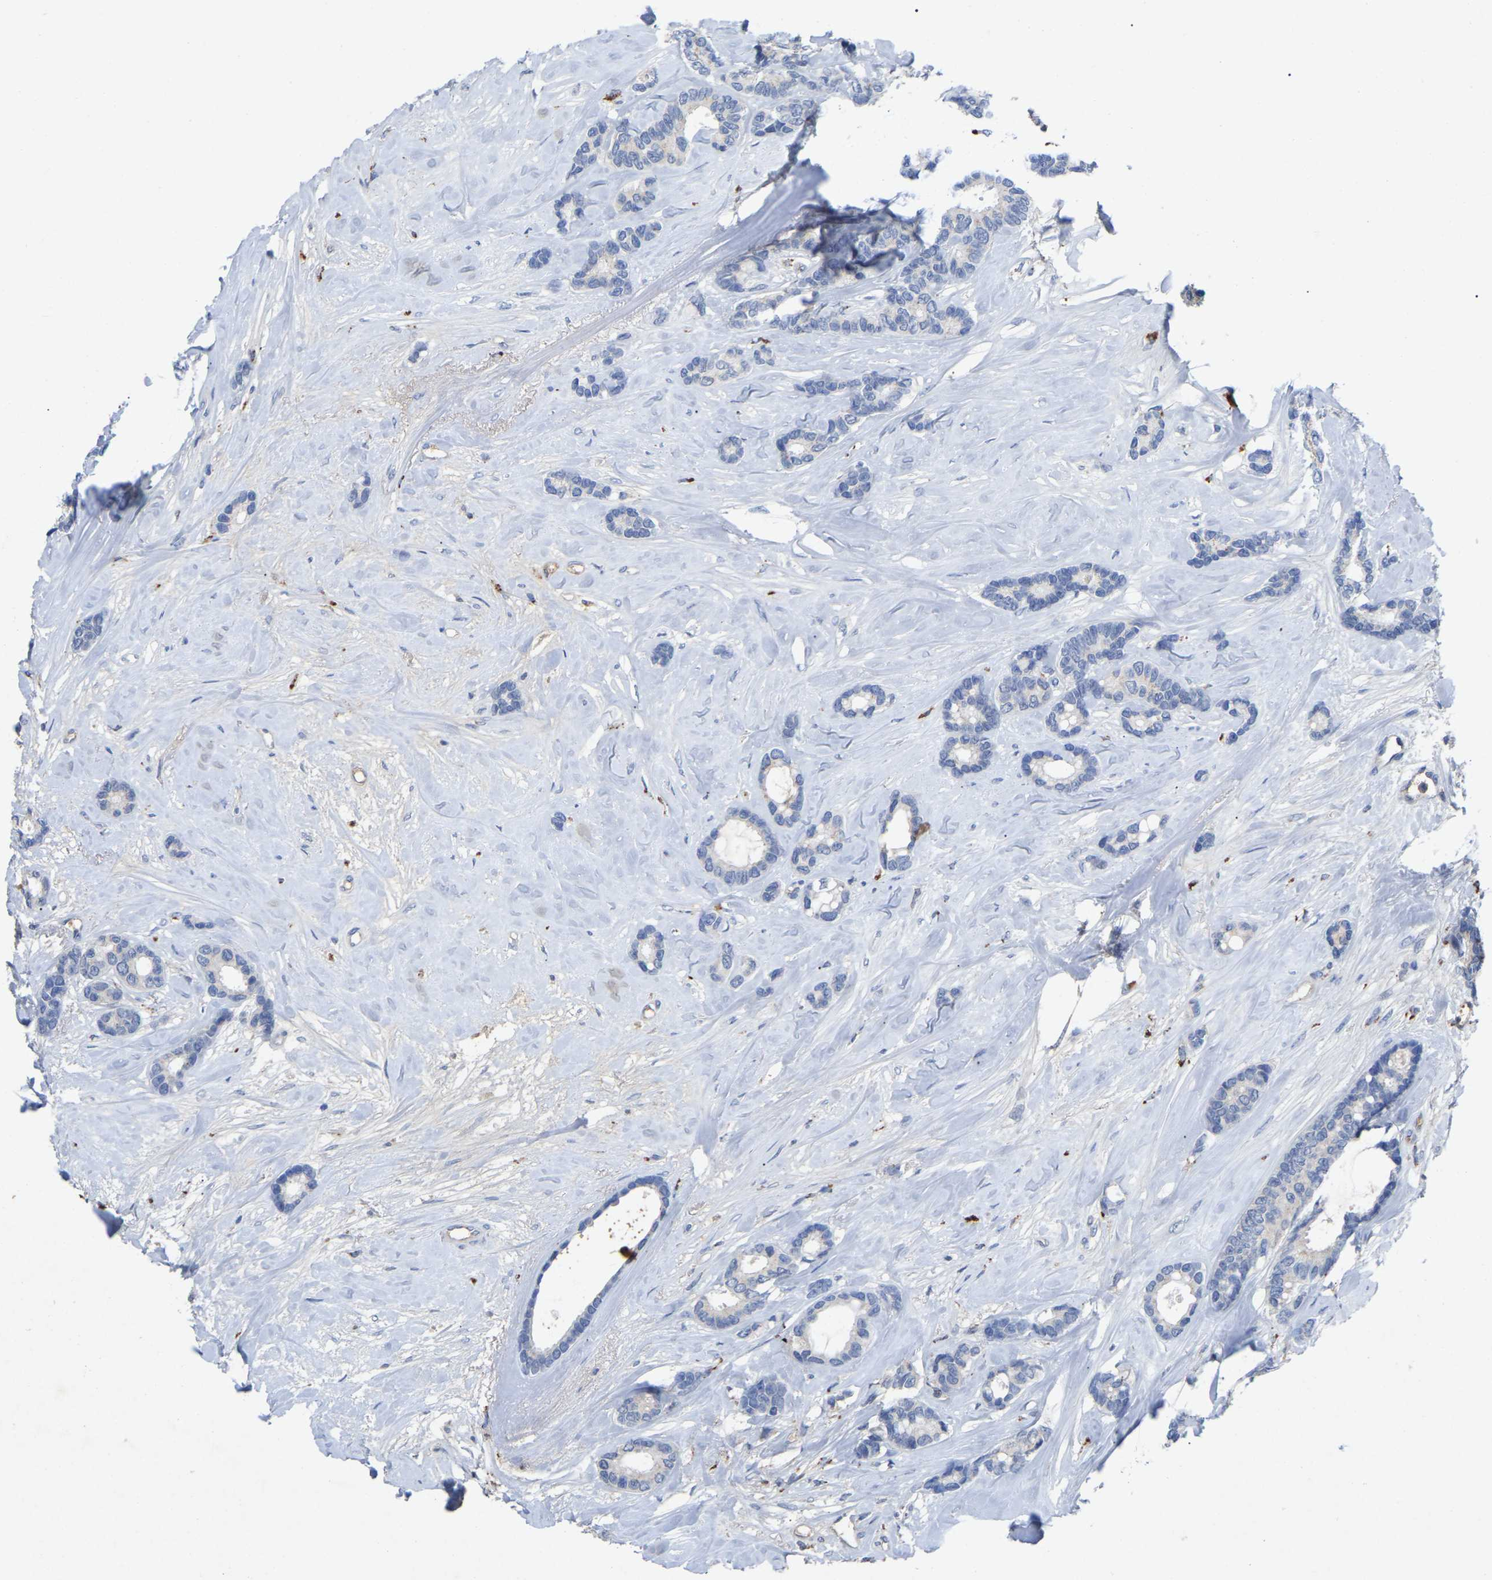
{"staining": {"intensity": "negative", "quantity": "none", "location": "none"}, "tissue": "breast cancer", "cell_type": "Tumor cells", "image_type": "cancer", "snomed": [{"axis": "morphology", "description": "Duct carcinoma"}, {"axis": "topography", "description": "Breast"}], "caption": "IHC image of neoplastic tissue: human infiltrating ductal carcinoma (breast) stained with DAB (3,3'-diaminobenzidine) shows no significant protein expression in tumor cells. The staining was performed using DAB (3,3'-diaminobenzidine) to visualize the protein expression in brown, while the nuclei were stained in blue with hematoxylin (Magnification: 20x).", "gene": "SMPD2", "patient": {"sex": "female", "age": 87}}